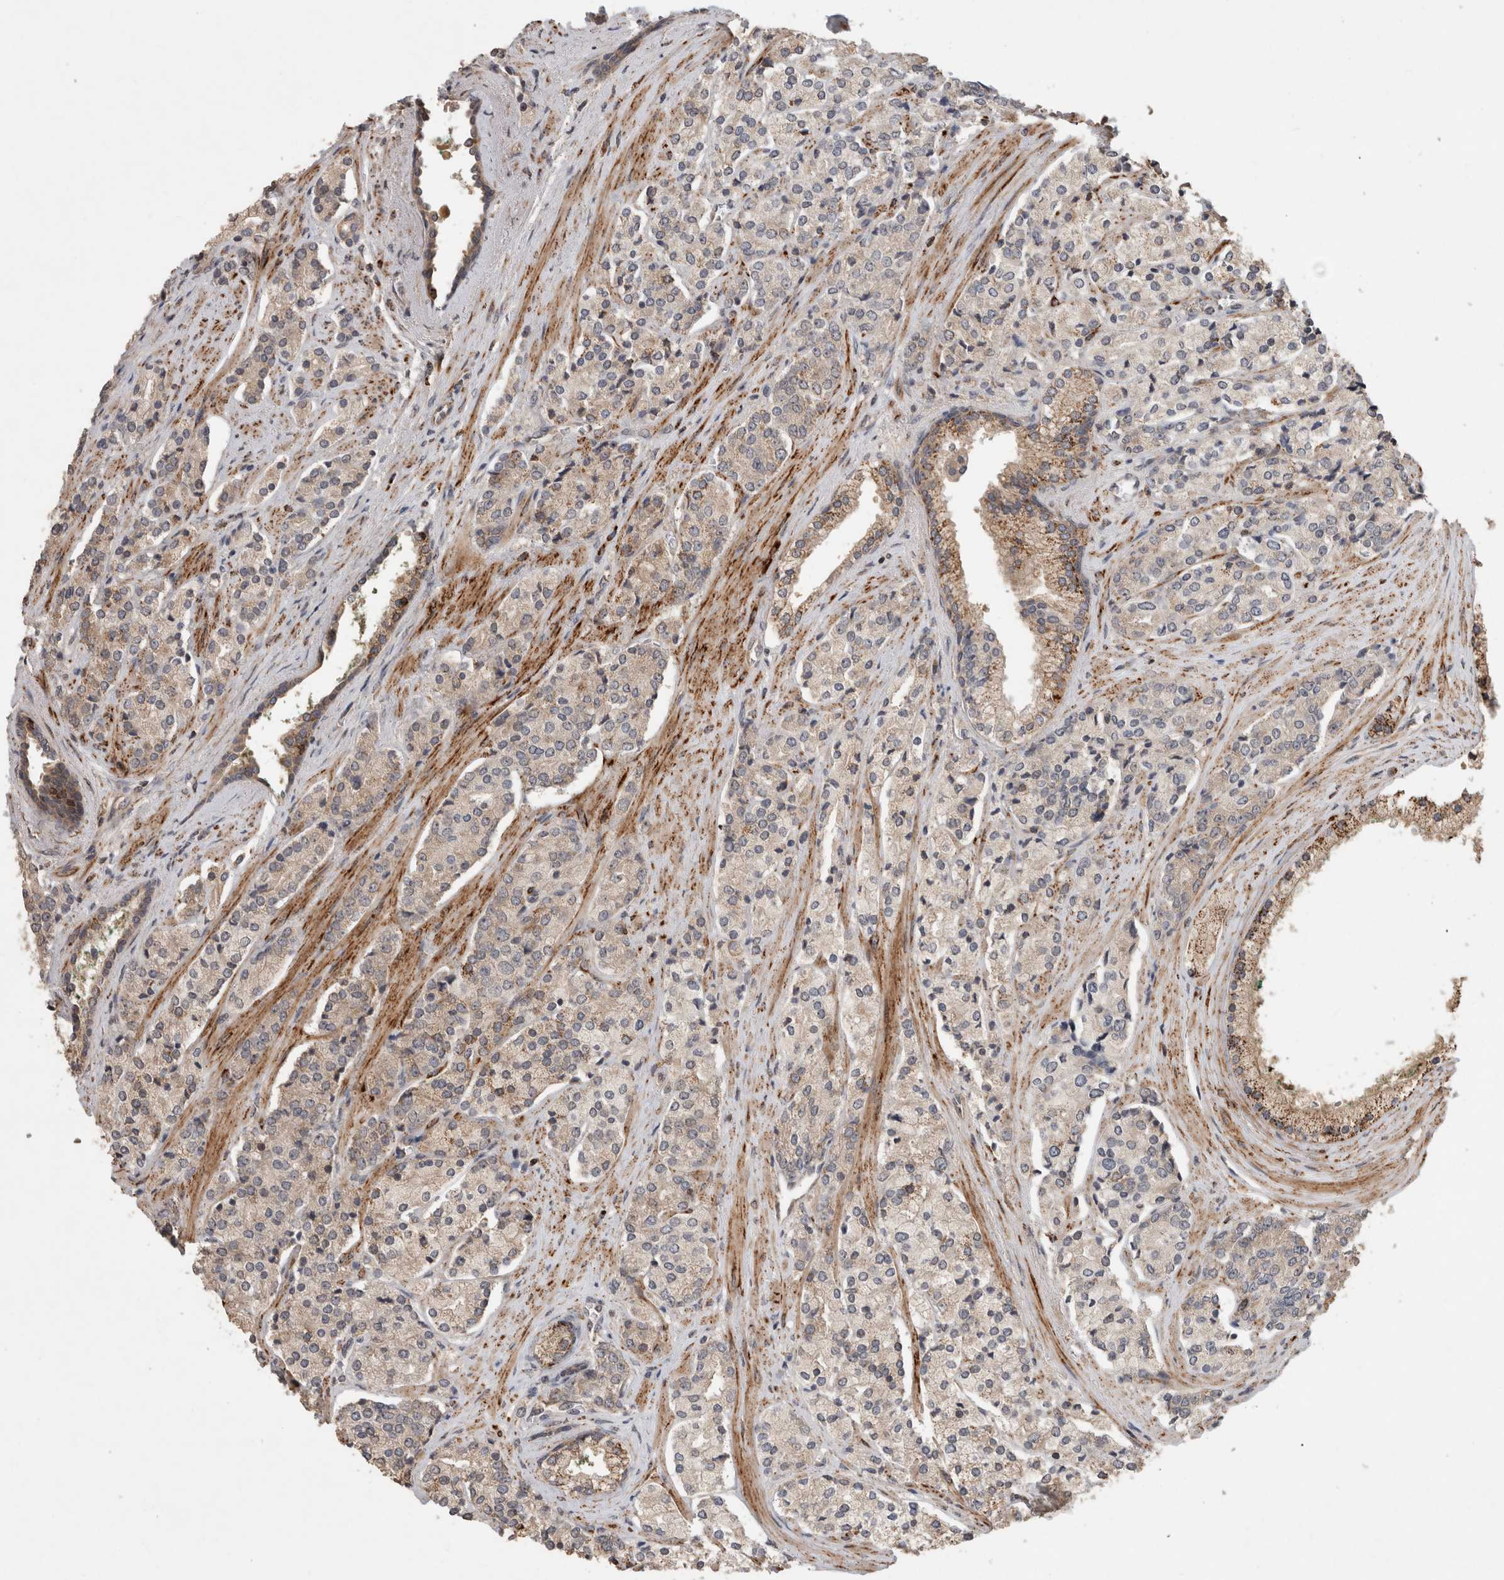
{"staining": {"intensity": "weak", "quantity": ">75%", "location": "cytoplasmic/membranous"}, "tissue": "prostate cancer", "cell_type": "Tumor cells", "image_type": "cancer", "snomed": [{"axis": "morphology", "description": "Adenocarcinoma, High grade"}, {"axis": "topography", "description": "Prostate"}], "caption": "High-grade adenocarcinoma (prostate) stained for a protein (brown) shows weak cytoplasmic/membranous positive expression in about >75% of tumor cells.", "gene": "SERAC1", "patient": {"sex": "male", "age": 71}}